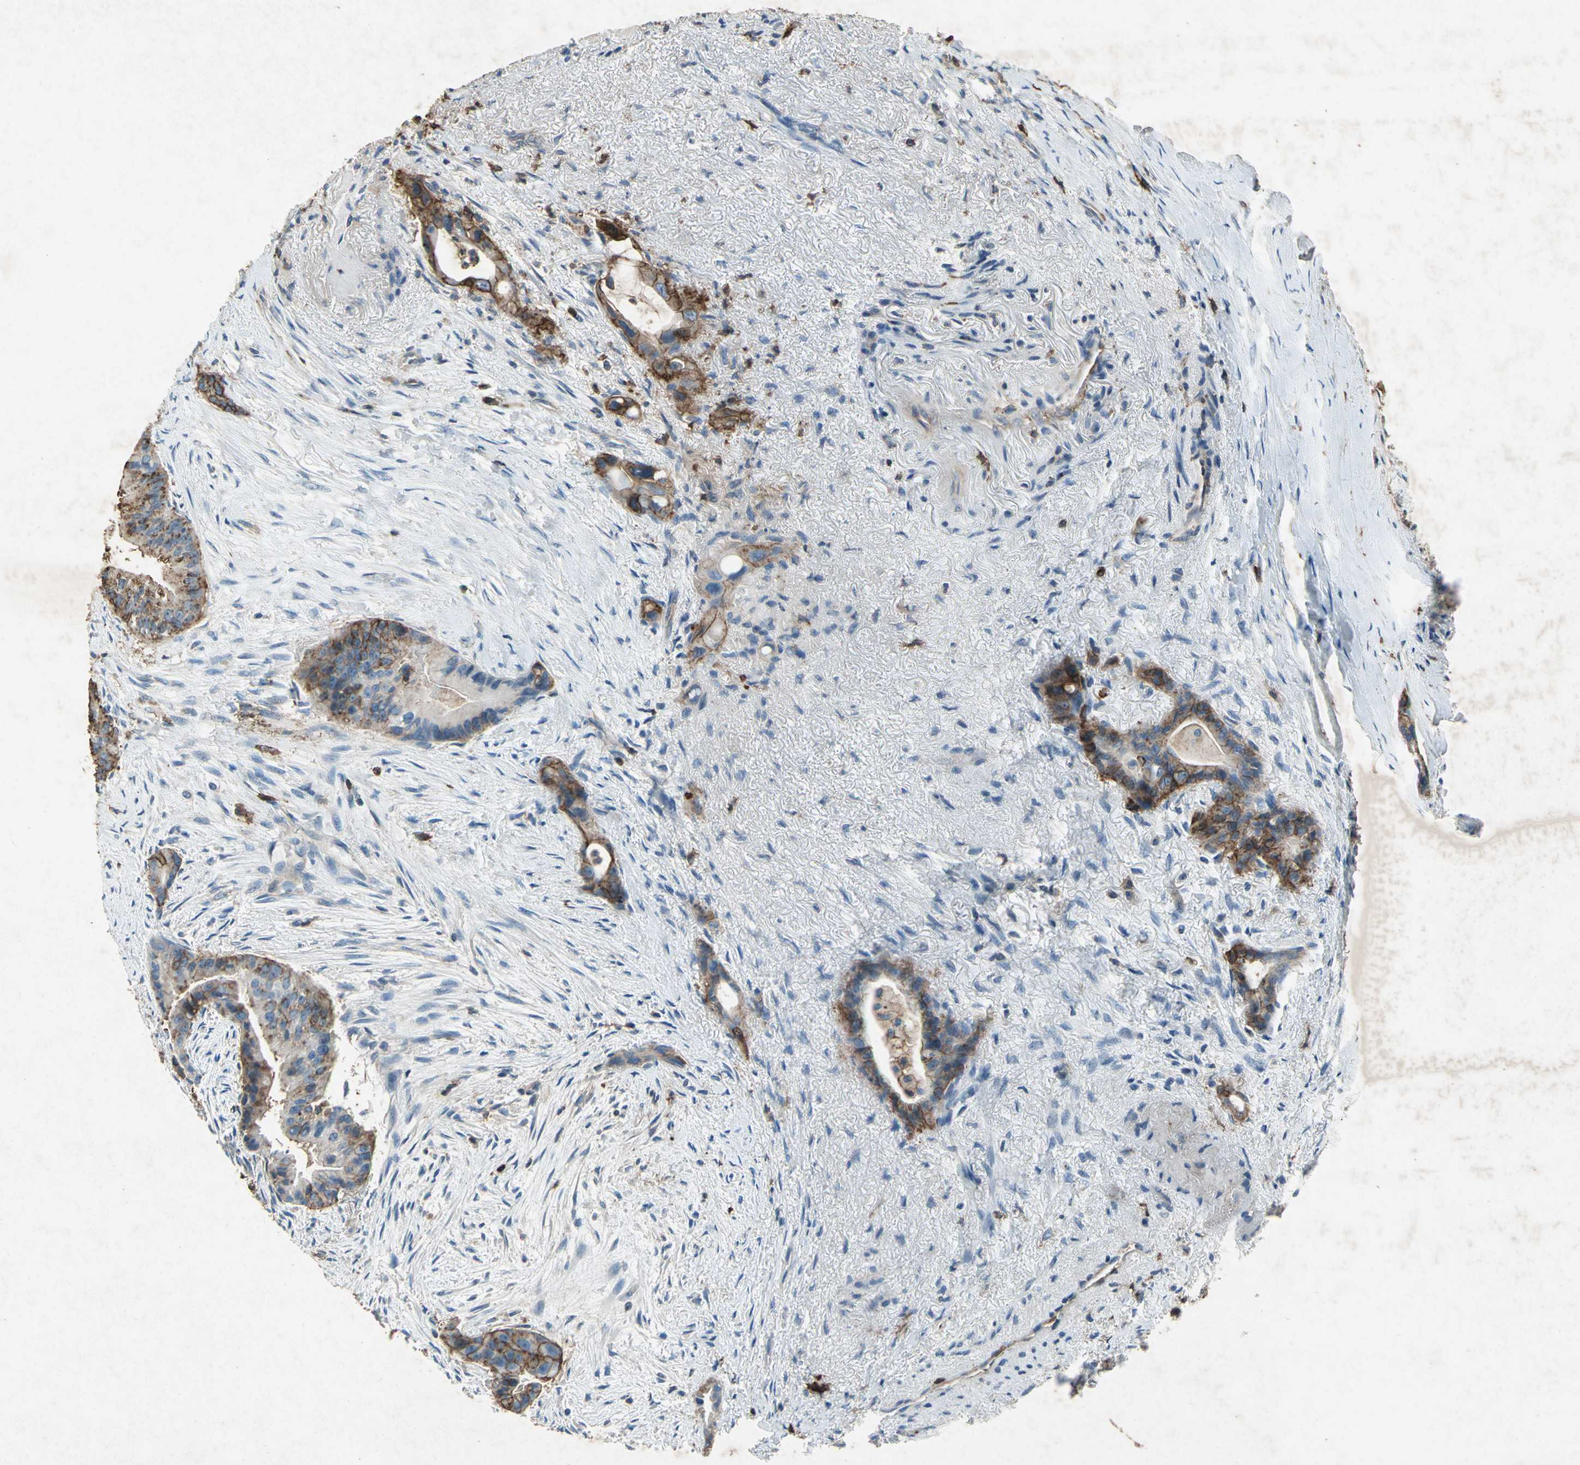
{"staining": {"intensity": "moderate", "quantity": ">75%", "location": "cytoplasmic/membranous"}, "tissue": "liver cancer", "cell_type": "Tumor cells", "image_type": "cancer", "snomed": [{"axis": "morphology", "description": "Cholangiocarcinoma"}, {"axis": "topography", "description": "Liver"}], "caption": "The image demonstrates immunohistochemical staining of cholangiocarcinoma (liver). There is moderate cytoplasmic/membranous staining is appreciated in approximately >75% of tumor cells.", "gene": "CCR6", "patient": {"sex": "female", "age": 55}}